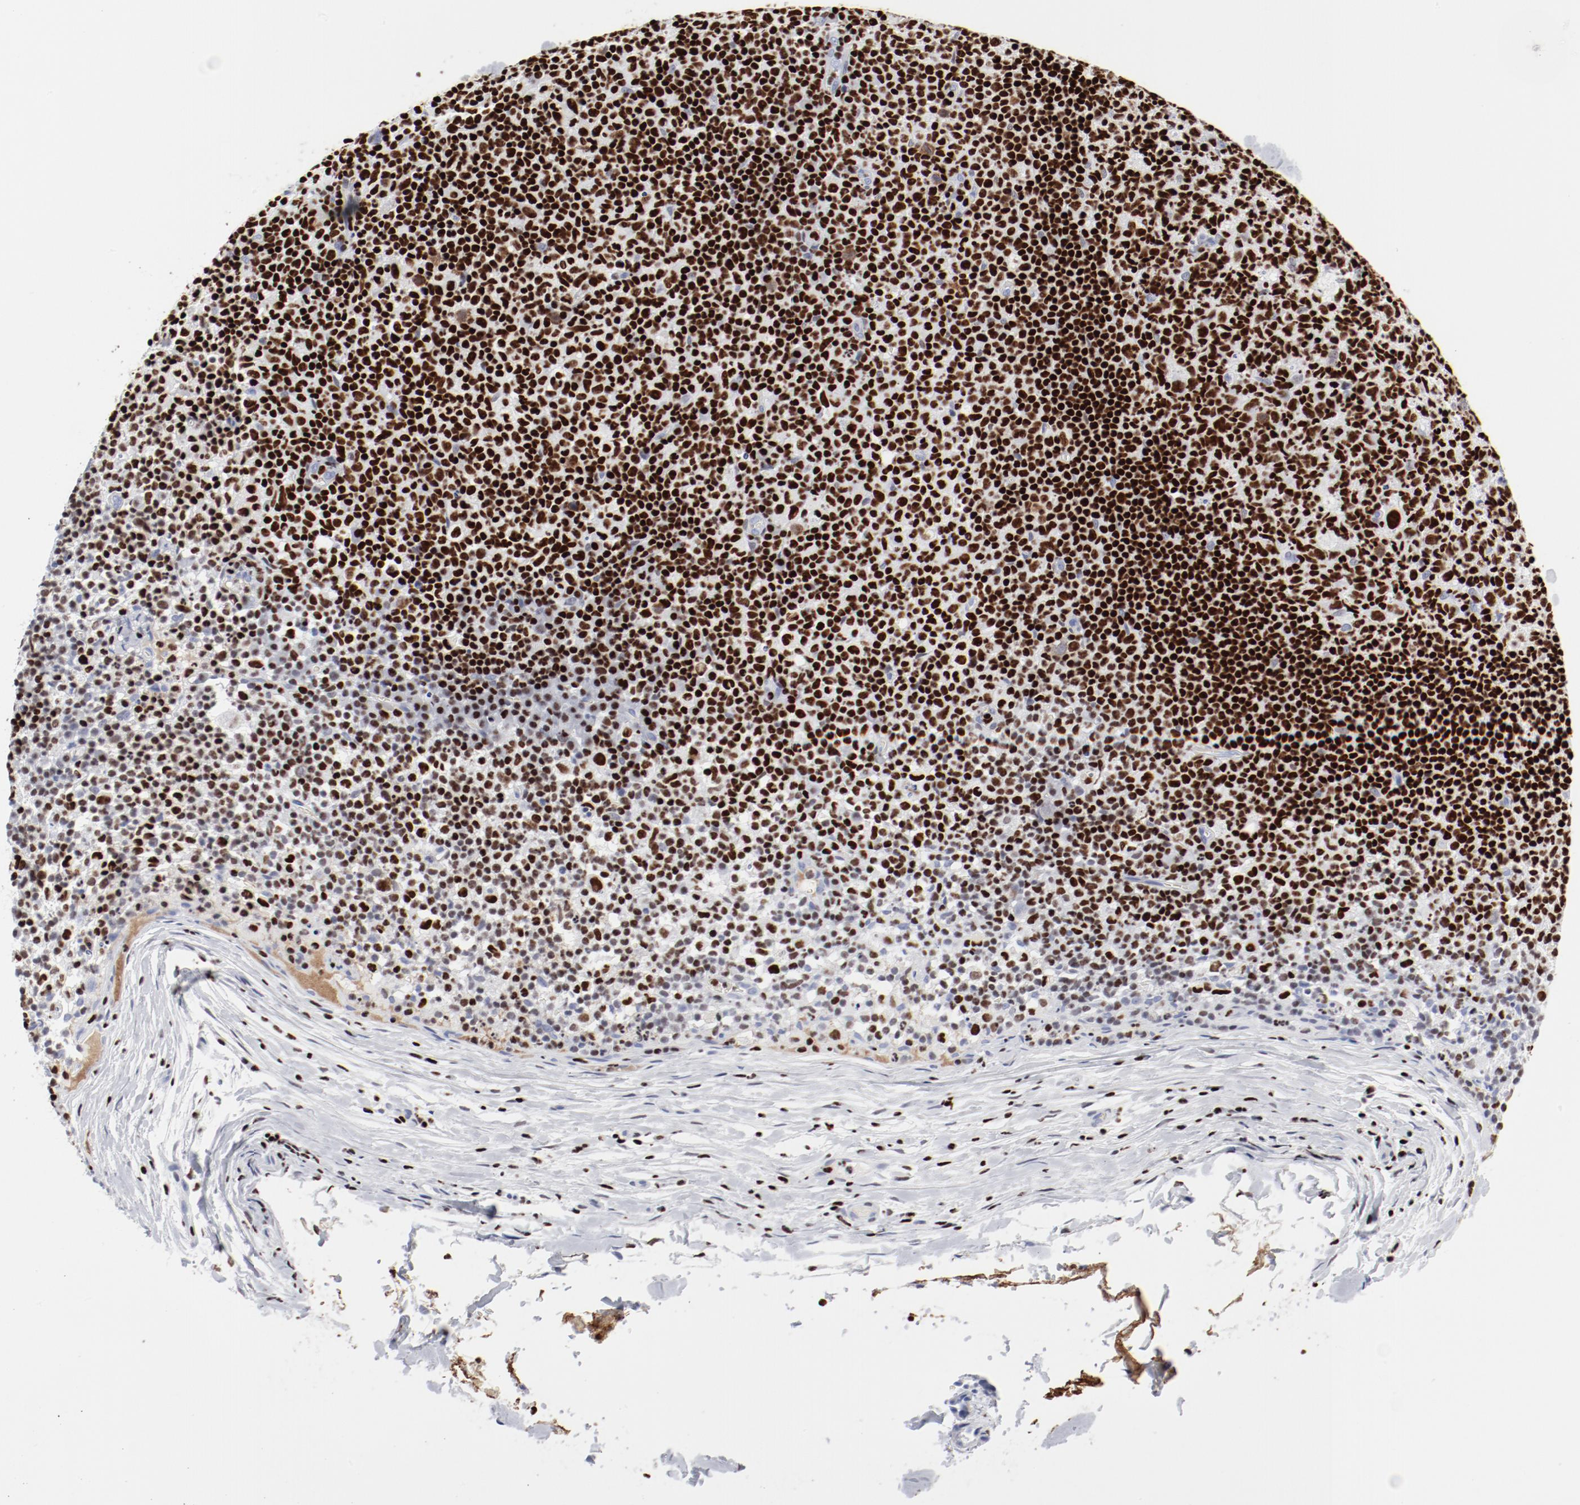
{"staining": {"intensity": "strong", "quantity": ">75%", "location": "nuclear"}, "tissue": "lymph node", "cell_type": "Germinal center cells", "image_type": "normal", "snomed": [{"axis": "morphology", "description": "Normal tissue, NOS"}, {"axis": "morphology", "description": "Inflammation, NOS"}, {"axis": "topography", "description": "Lymph node"}], "caption": "Immunohistochemistry photomicrograph of benign human lymph node stained for a protein (brown), which reveals high levels of strong nuclear positivity in about >75% of germinal center cells.", "gene": "SMARCC2", "patient": {"sex": "male", "age": 55}}